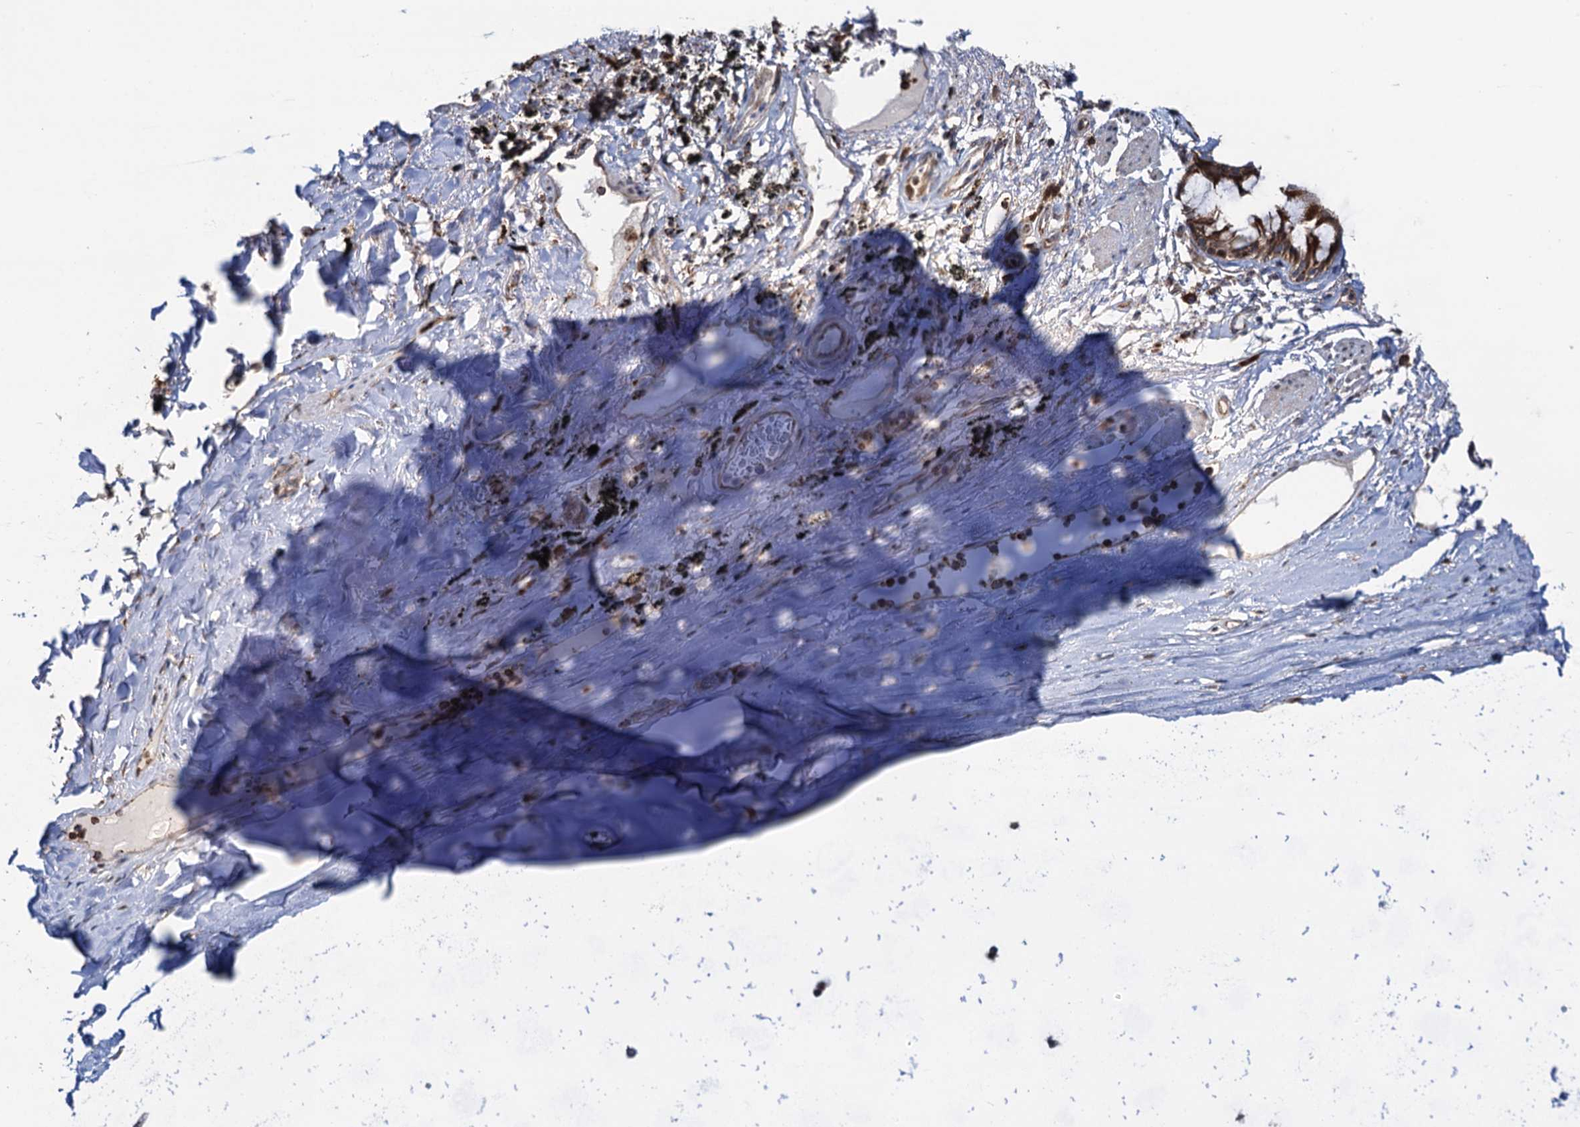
{"staining": {"intensity": "negative", "quantity": "none", "location": "none"}, "tissue": "adipose tissue", "cell_type": "Adipocytes", "image_type": "normal", "snomed": [{"axis": "morphology", "description": "Normal tissue, NOS"}, {"axis": "topography", "description": "Lymph node"}, {"axis": "topography", "description": "Bronchus"}], "caption": "Human adipose tissue stained for a protein using immunohistochemistry (IHC) displays no staining in adipocytes.", "gene": "CCDC102A", "patient": {"sex": "male", "age": 63}}